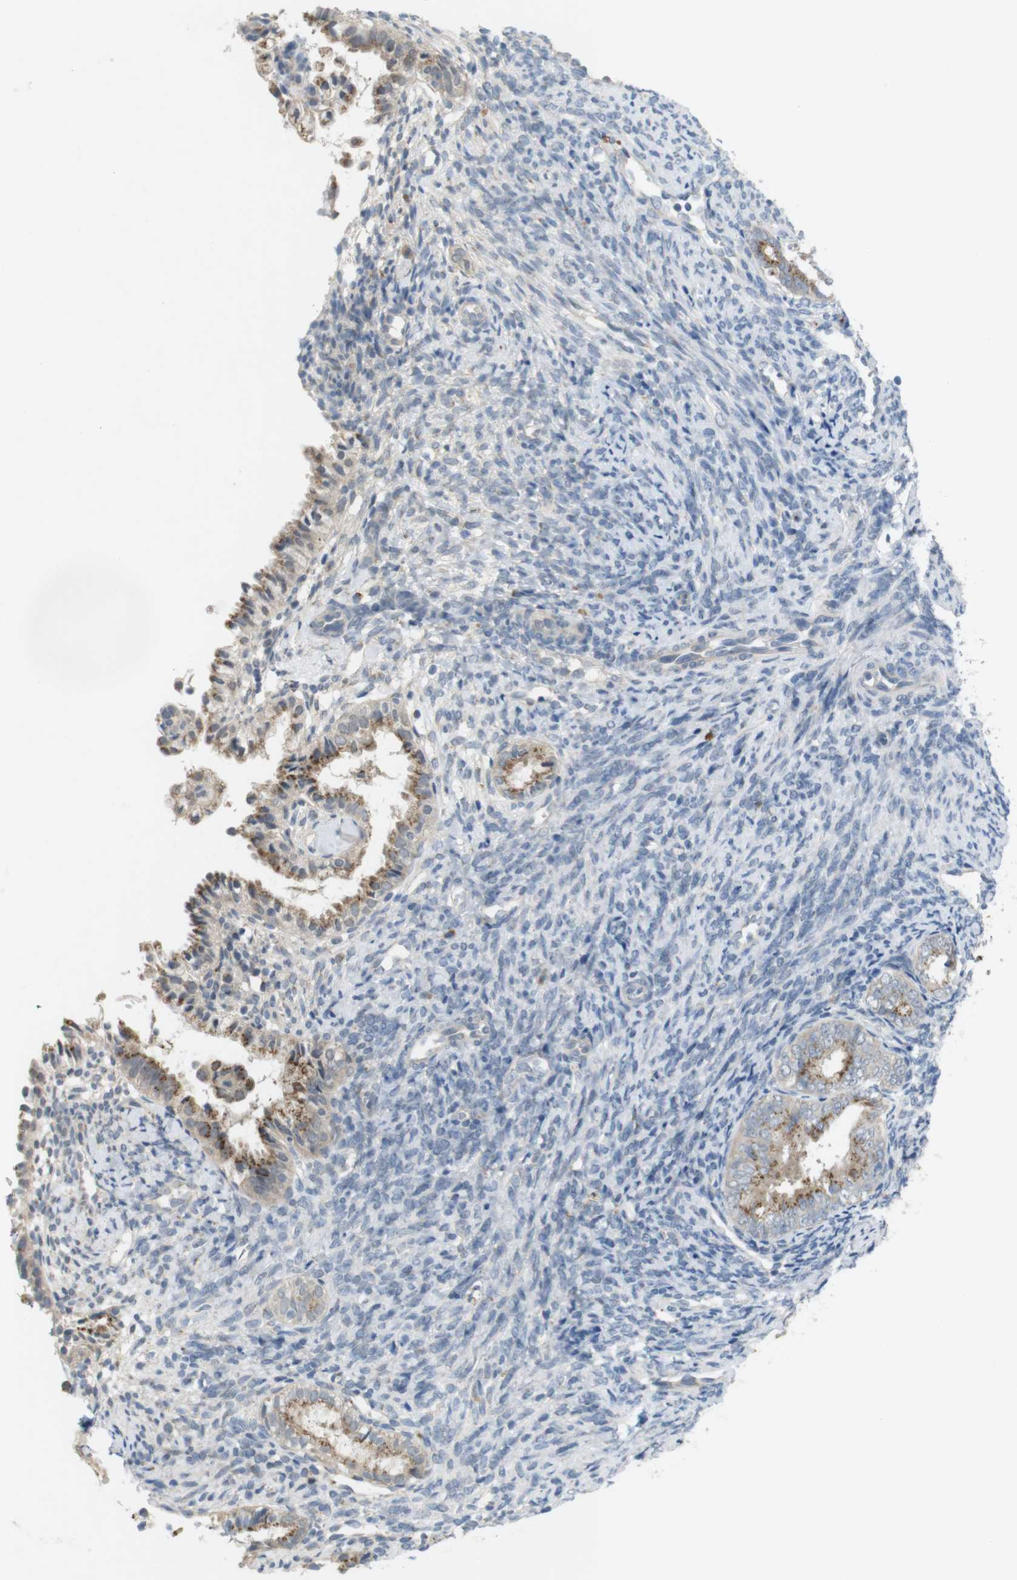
{"staining": {"intensity": "moderate", "quantity": ">75%", "location": "cytoplasmic/membranous"}, "tissue": "endometrial cancer", "cell_type": "Tumor cells", "image_type": "cancer", "snomed": [{"axis": "morphology", "description": "Adenocarcinoma, NOS"}, {"axis": "topography", "description": "Endometrium"}], "caption": "Protein expression analysis of human endometrial cancer (adenocarcinoma) reveals moderate cytoplasmic/membranous expression in about >75% of tumor cells.", "gene": "YIPF3", "patient": {"sex": "female", "age": 63}}